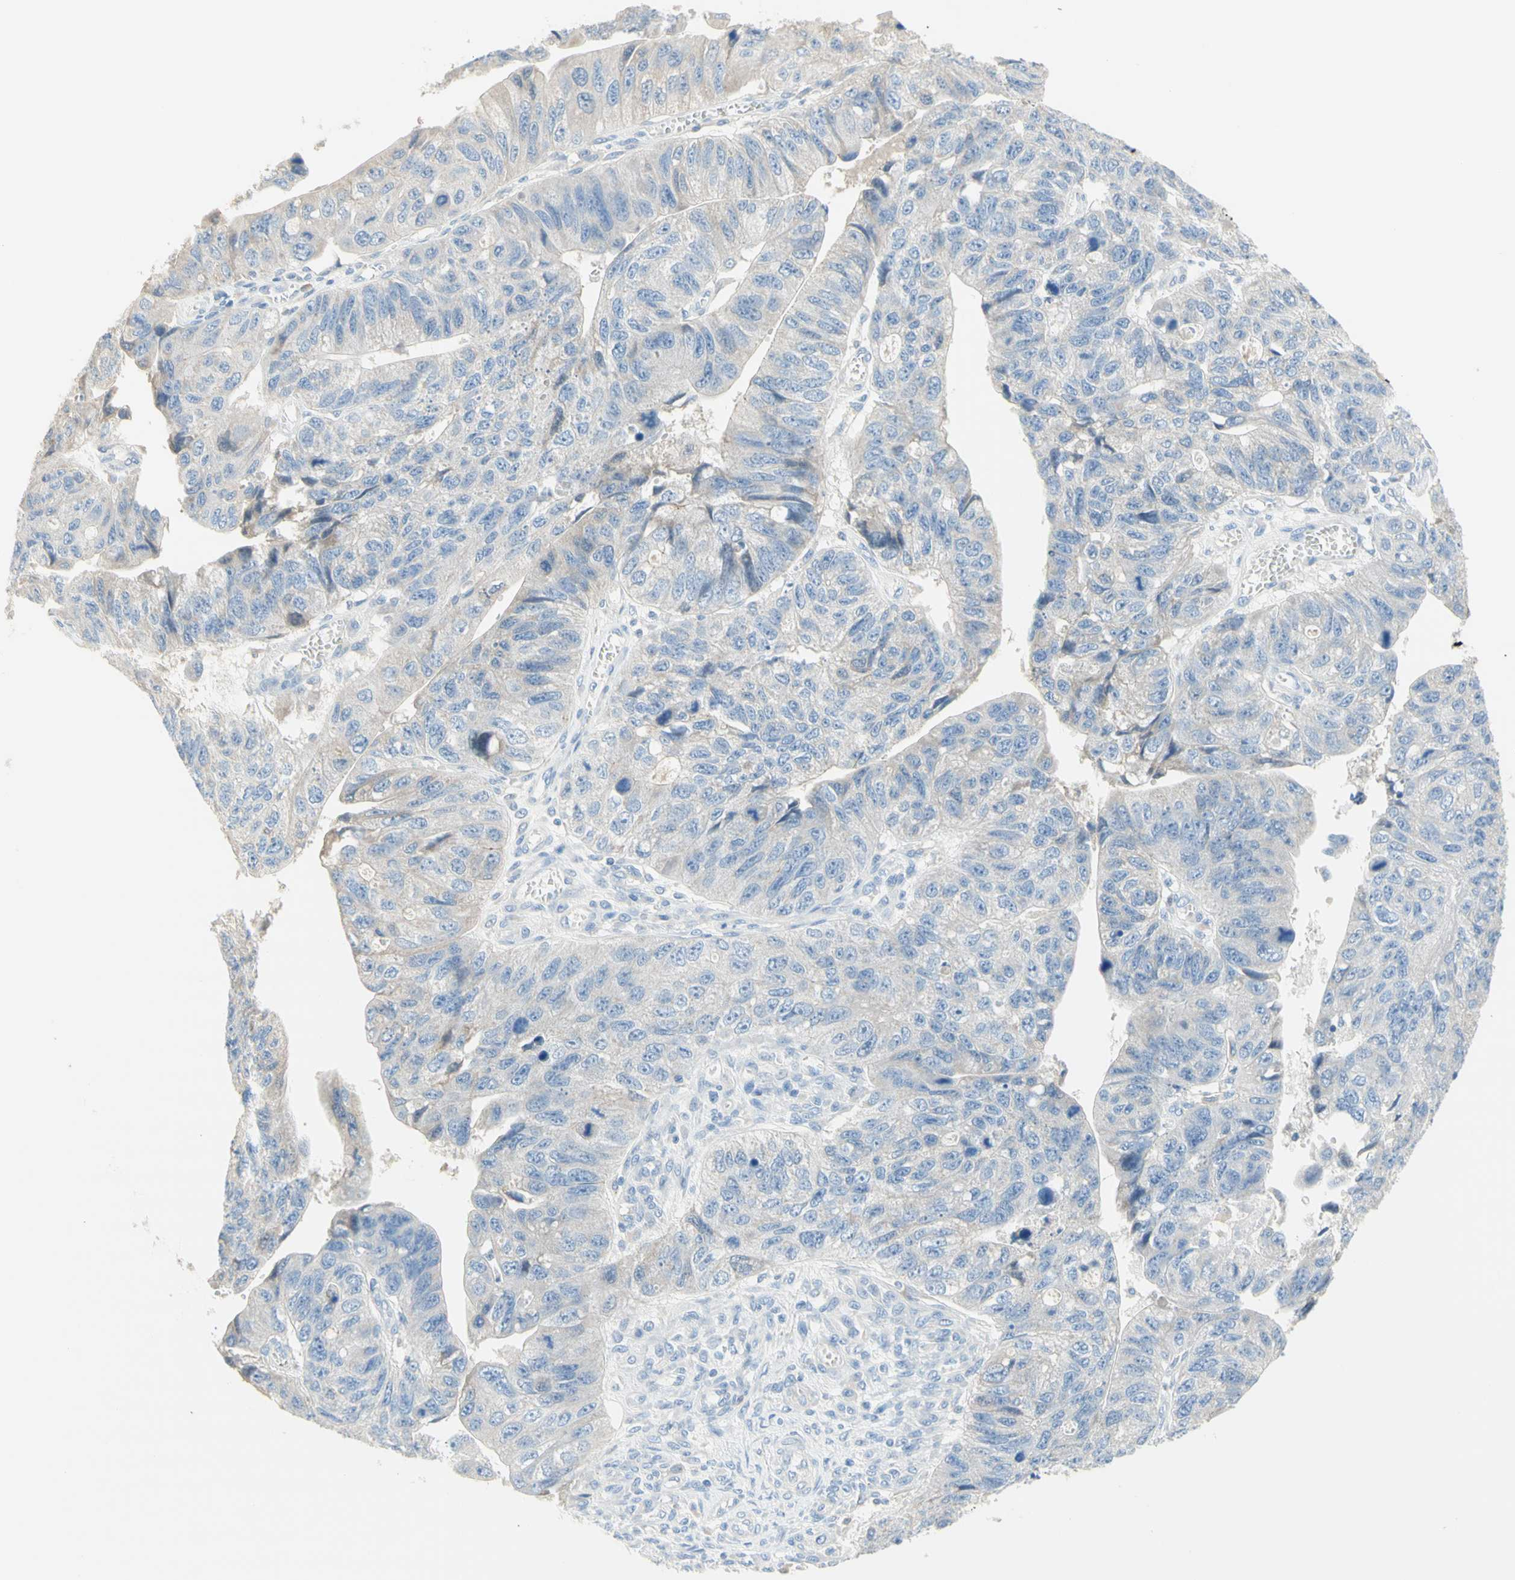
{"staining": {"intensity": "negative", "quantity": "none", "location": "none"}, "tissue": "stomach cancer", "cell_type": "Tumor cells", "image_type": "cancer", "snomed": [{"axis": "morphology", "description": "Adenocarcinoma, NOS"}, {"axis": "topography", "description": "Stomach"}], "caption": "High power microscopy micrograph of an IHC photomicrograph of adenocarcinoma (stomach), revealing no significant expression in tumor cells.", "gene": "NECTIN4", "patient": {"sex": "male", "age": 59}}